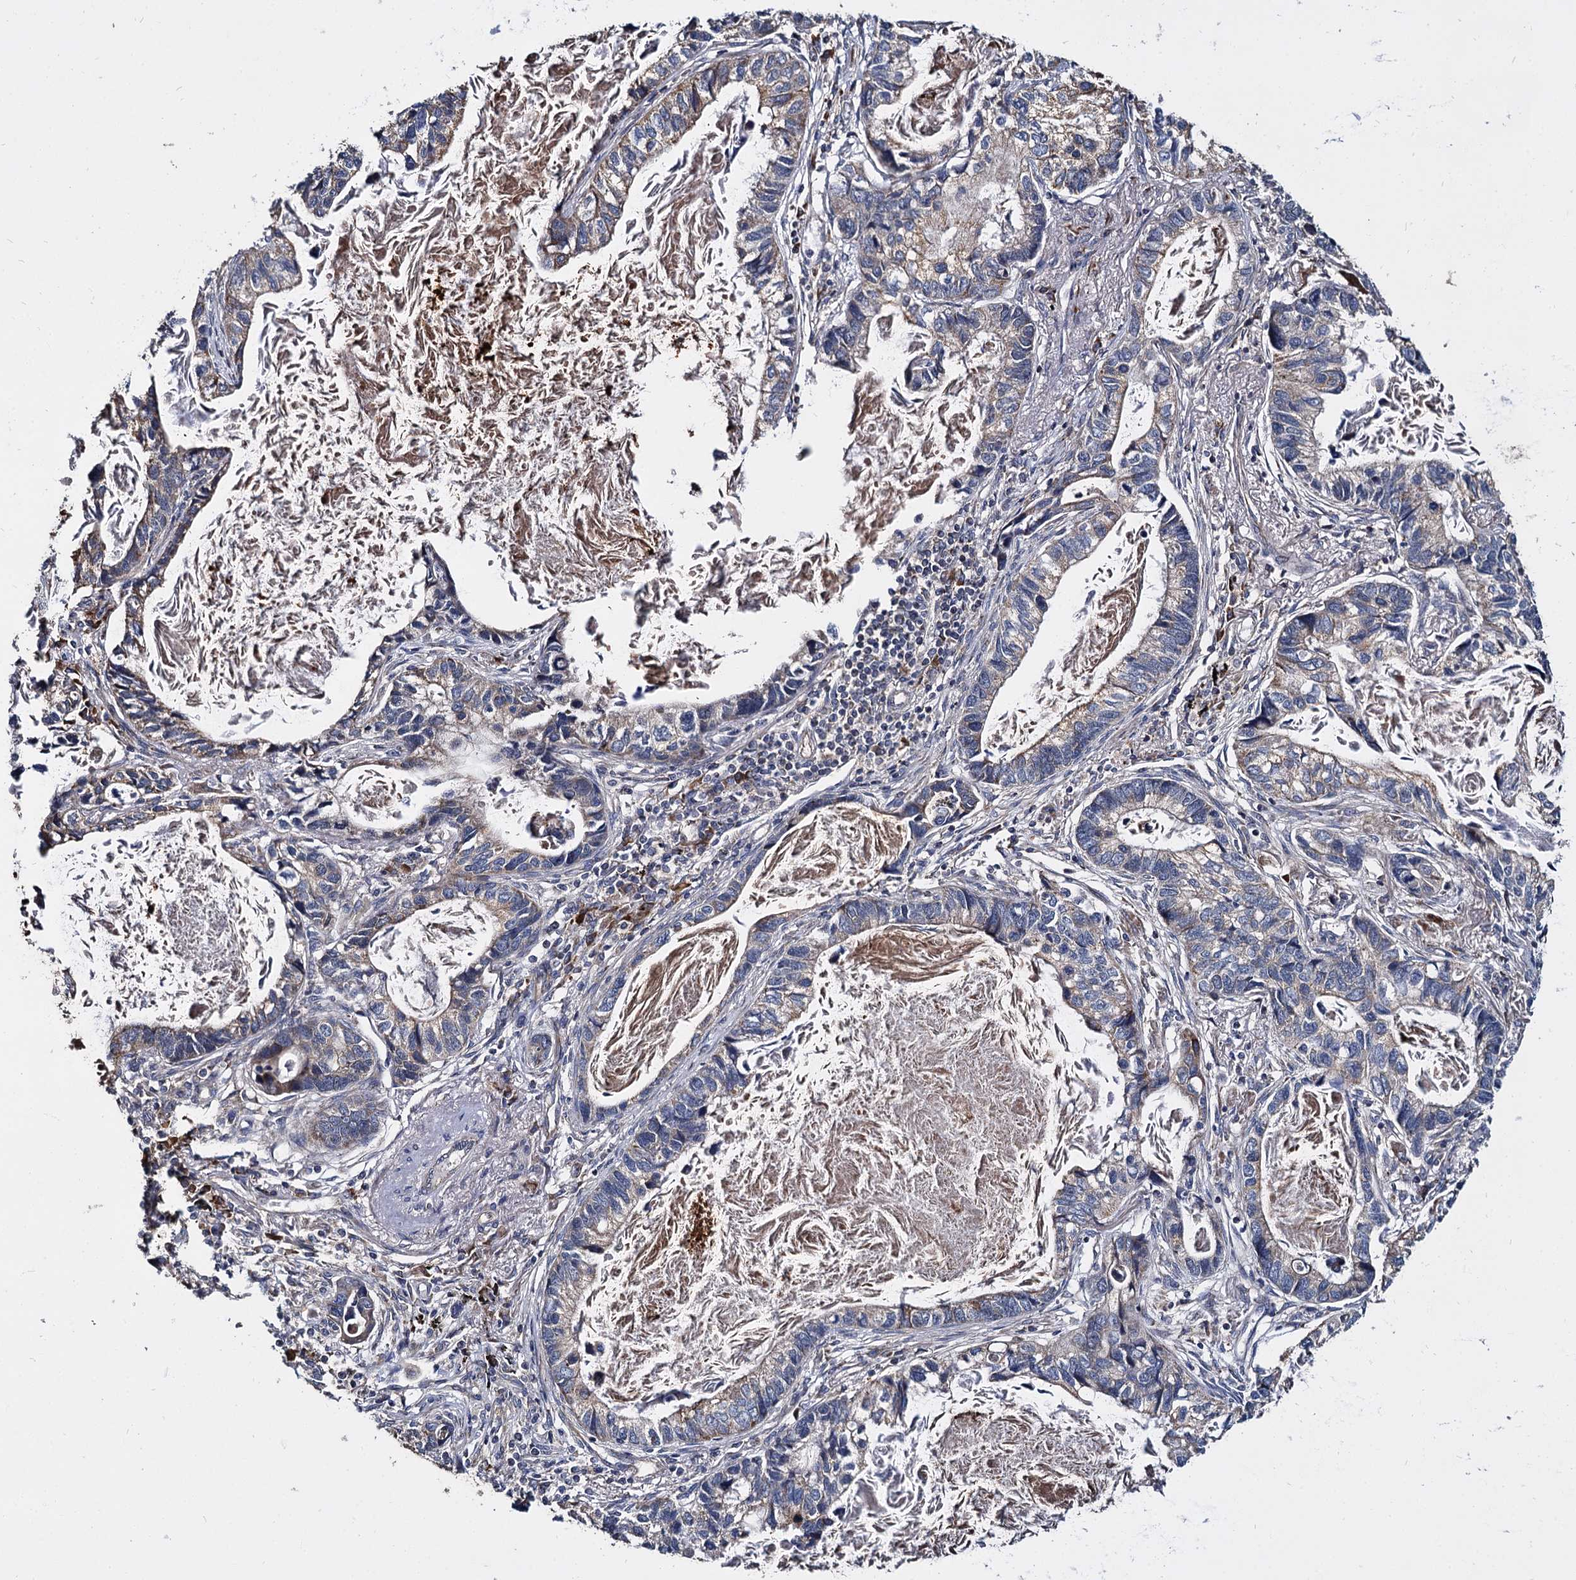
{"staining": {"intensity": "moderate", "quantity": "<25%", "location": "cytoplasmic/membranous"}, "tissue": "lung cancer", "cell_type": "Tumor cells", "image_type": "cancer", "snomed": [{"axis": "morphology", "description": "Adenocarcinoma, NOS"}, {"axis": "topography", "description": "Lung"}], "caption": "The image exhibits a brown stain indicating the presence of a protein in the cytoplasmic/membranous of tumor cells in lung cancer.", "gene": "WWC3", "patient": {"sex": "male", "age": 67}}